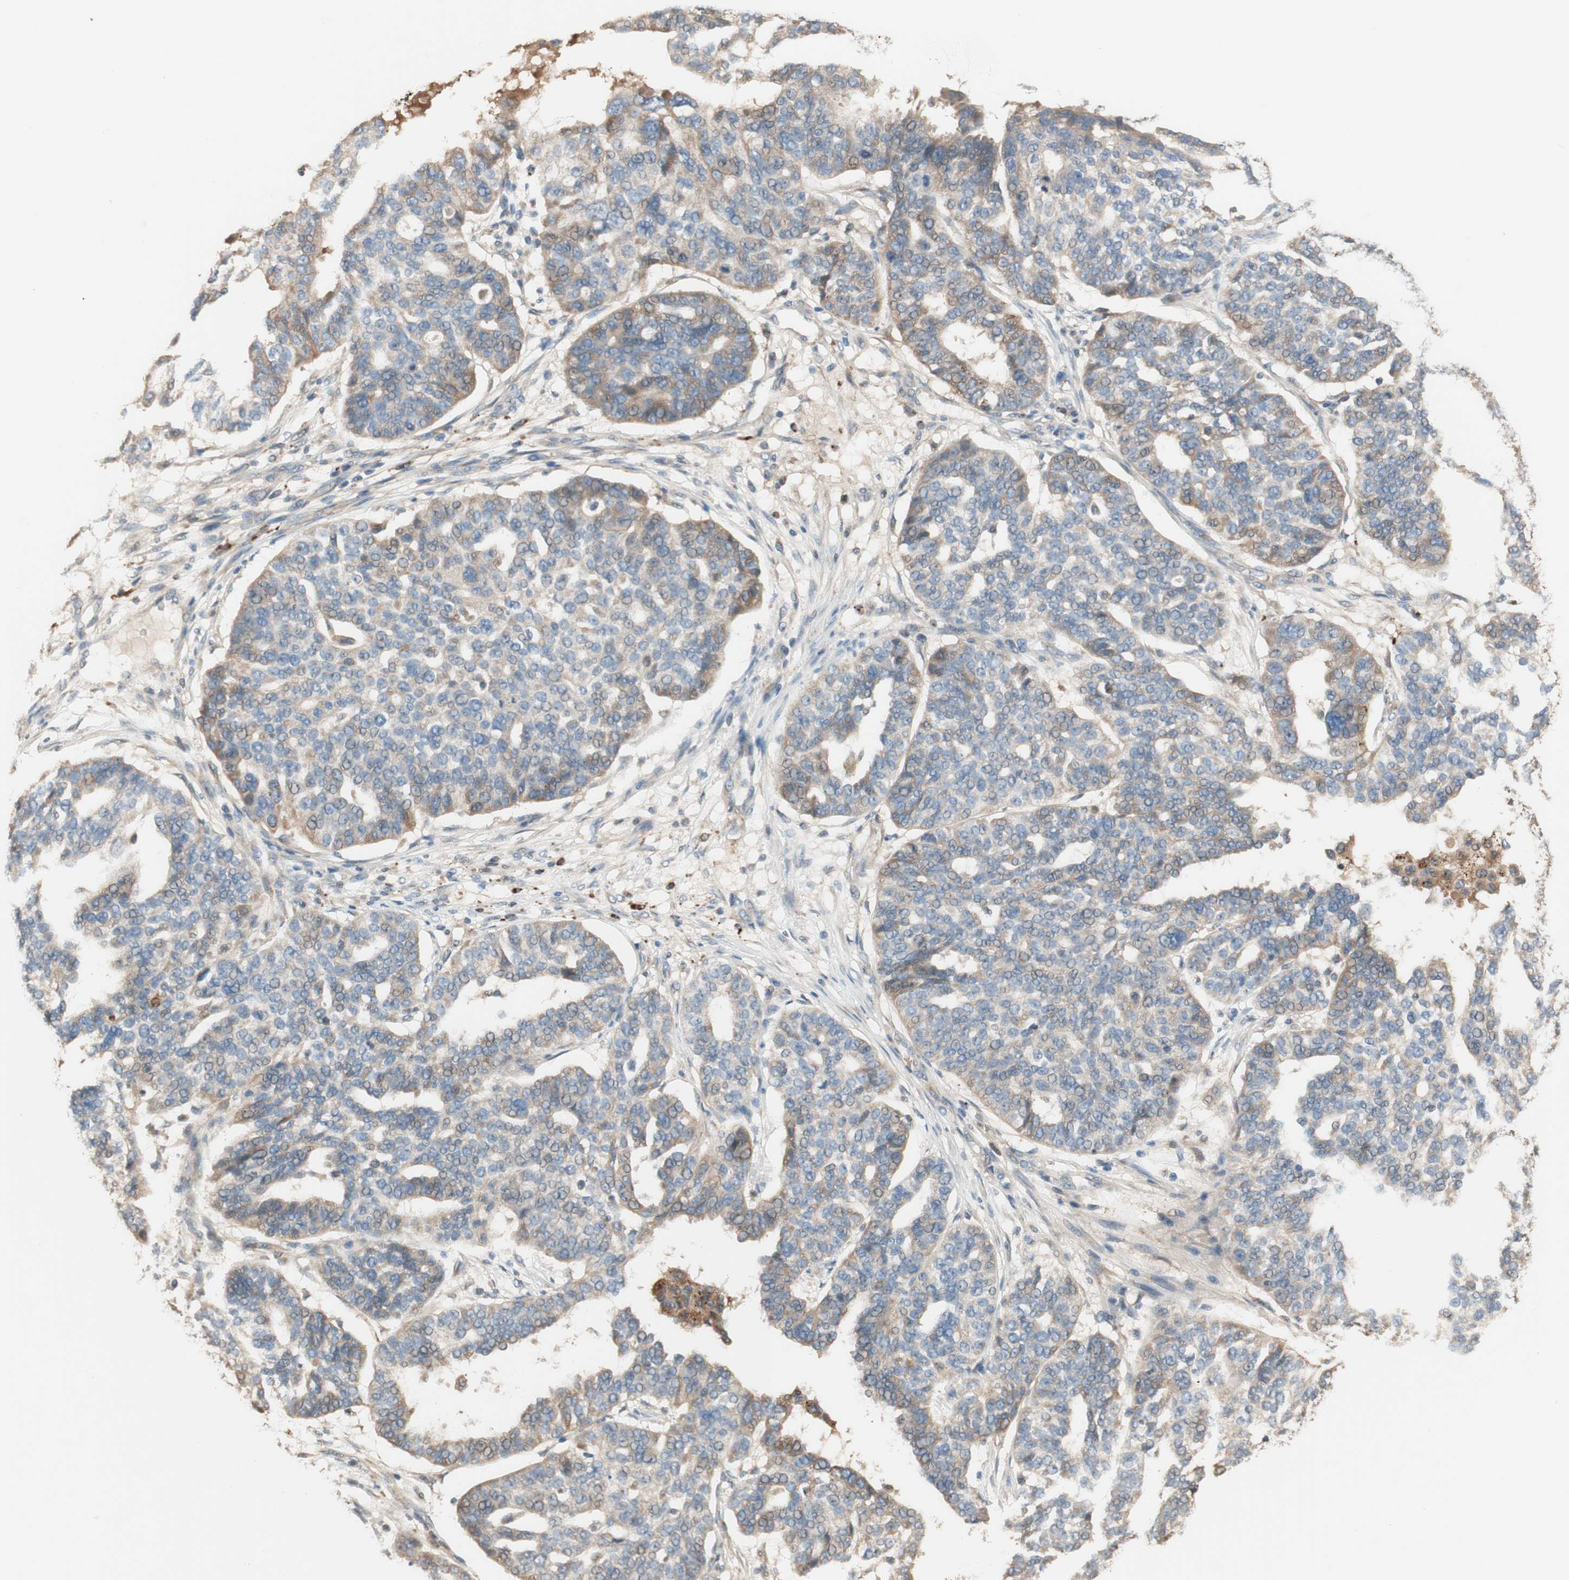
{"staining": {"intensity": "weak", "quantity": "<25%", "location": "cytoplasmic/membranous"}, "tissue": "ovarian cancer", "cell_type": "Tumor cells", "image_type": "cancer", "snomed": [{"axis": "morphology", "description": "Cystadenocarcinoma, serous, NOS"}, {"axis": "topography", "description": "Ovary"}], "caption": "Tumor cells are negative for brown protein staining in ovarian cancer.", "gene": "PTPN21", "patient": {"sex": "female", "age": 59}}